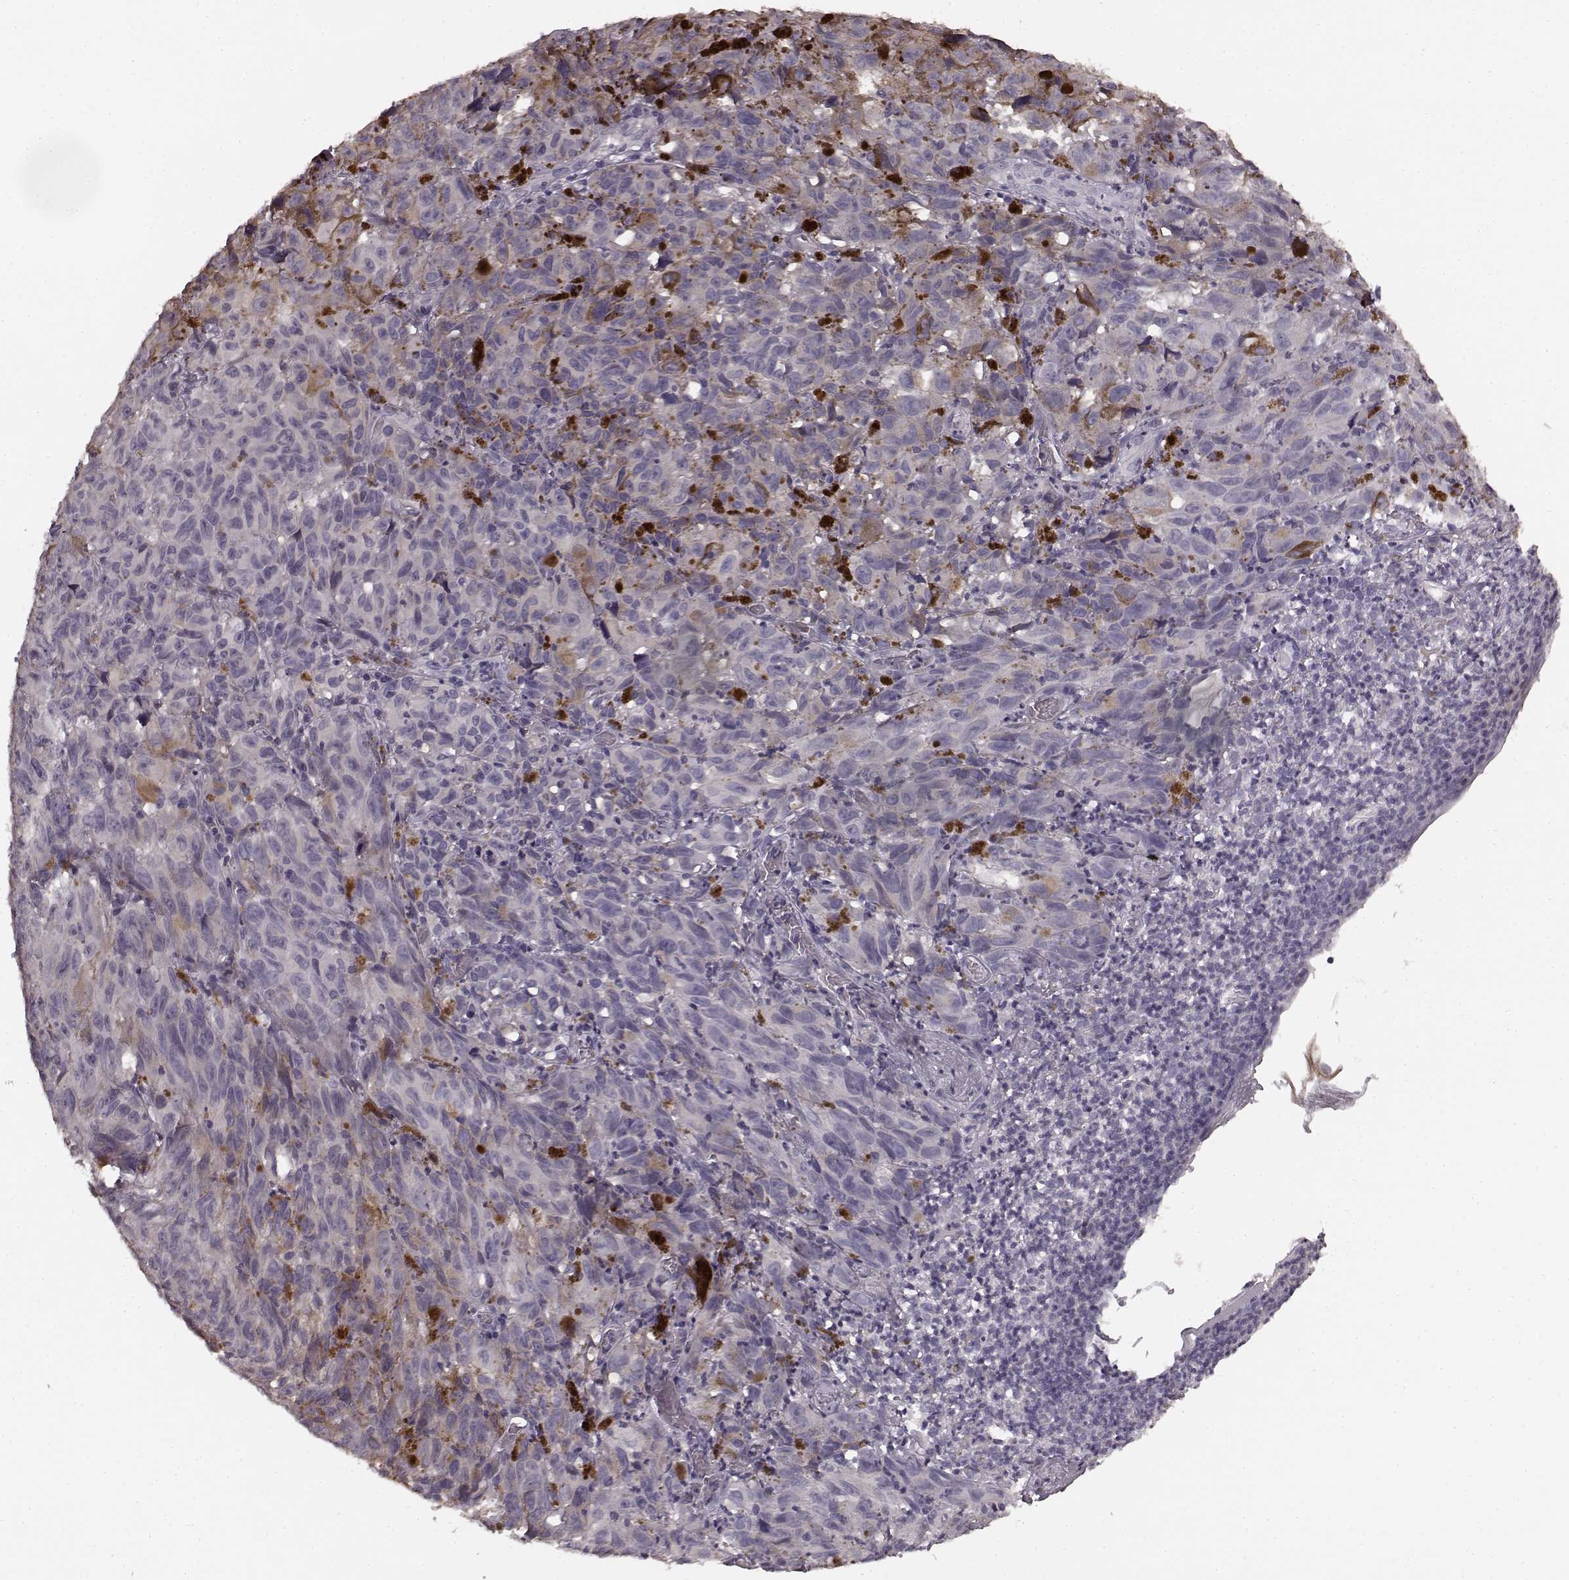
{"staining": {"intensity": "negative", "quantity": "none", "location": "none"}, "tissue": "melanoma", "cell_type": "Tumor cells", "image_type": "cancer", "snomed": [{"axis": "morphology", "description": "Malignant melanoma, NOS"}, {"axis": "topography", "description": "Vulva, labia, clitoris and Bartholin´s gland, NO"}], "caption": "Immunohistochemical staining of melanoma displays no significant staining in tumor cells.", "gene": "RIT2", "patient": {"sex": "female", "age": 75}}